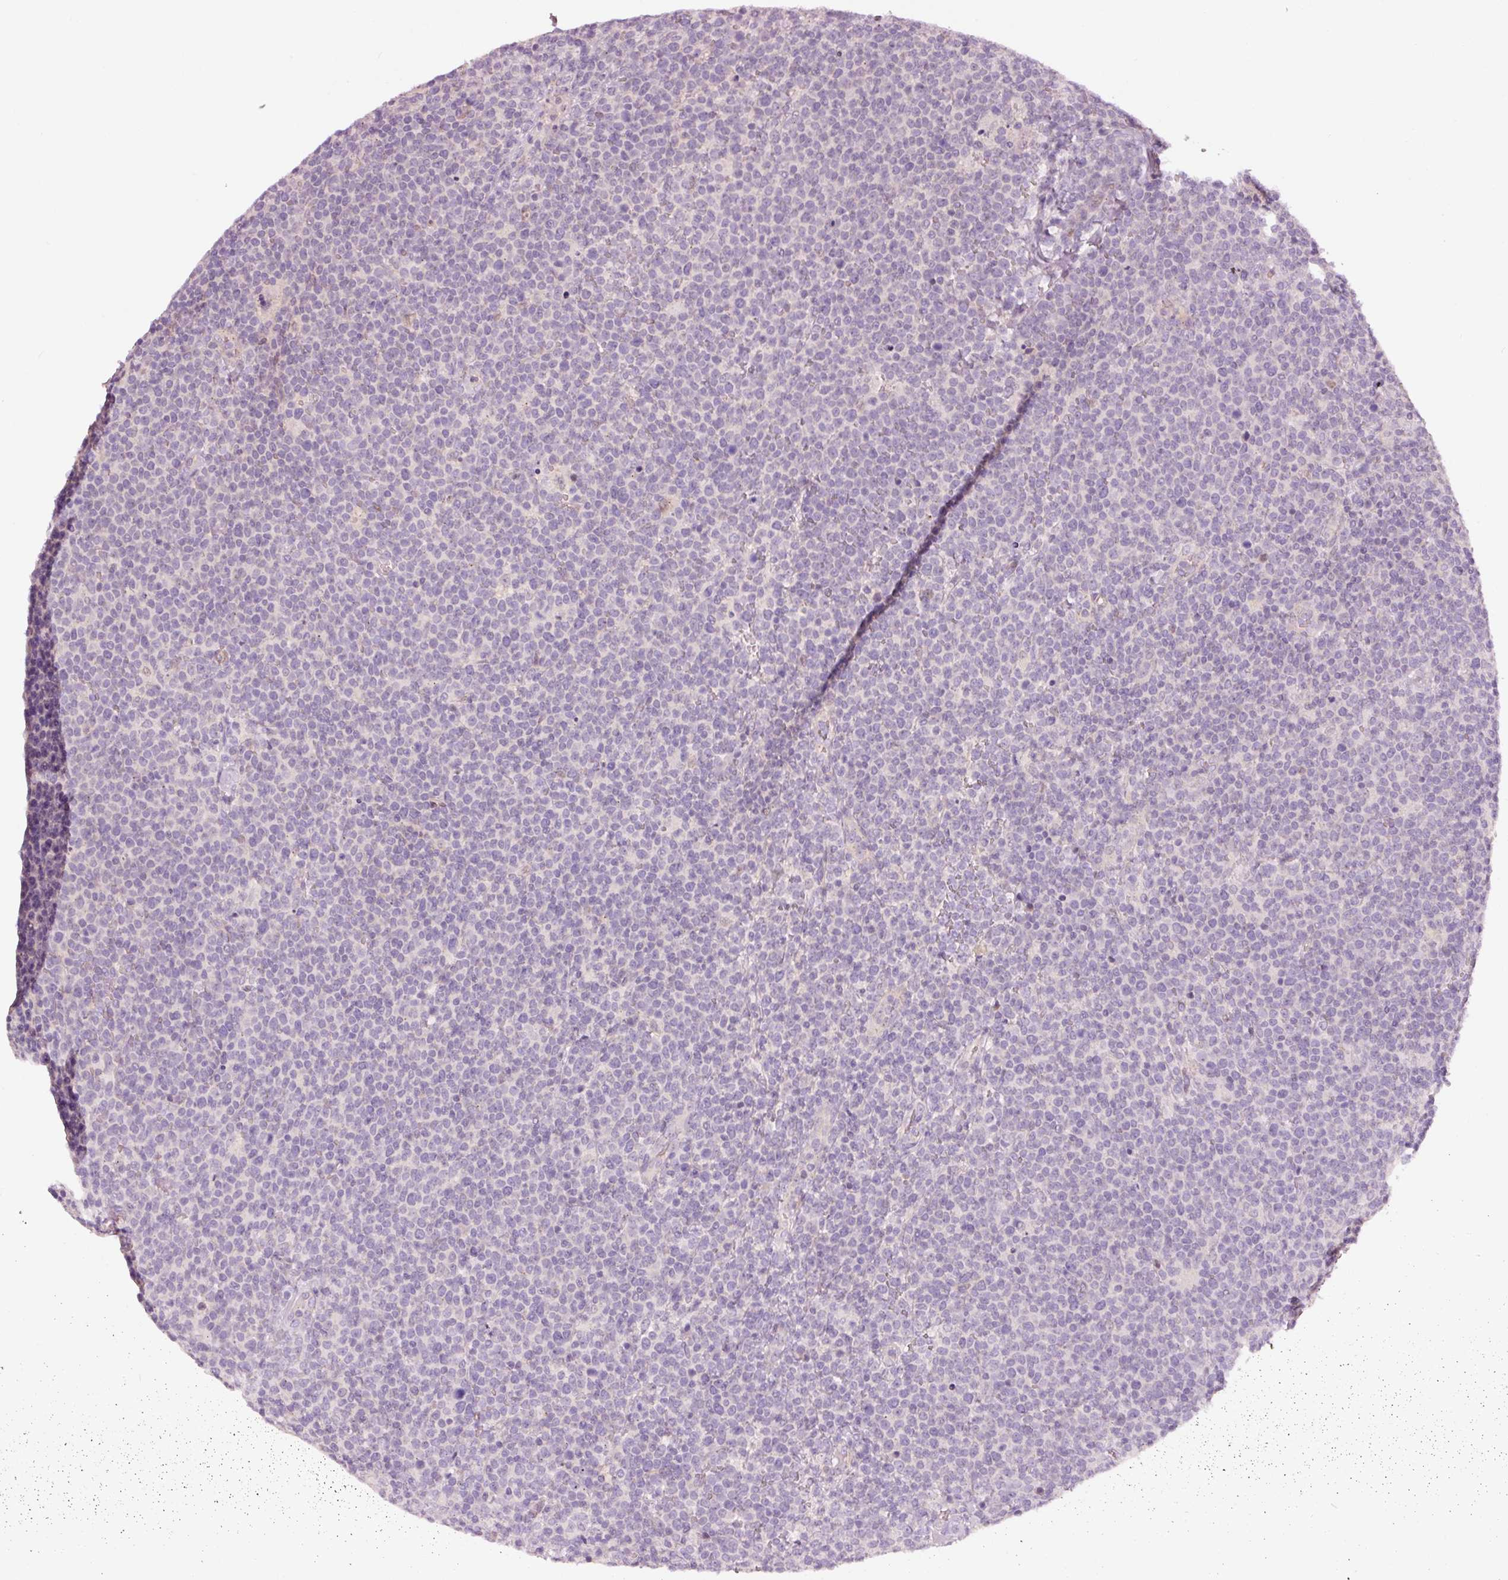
{"staining": {"intensity": "negative", "quantity": "none", "location": "none"}, "tissue": "lymphoma", "cell_type": "Tumor cells", "image_type": "cancer", "snomed": [{"axis": "morphology", "description": "Malignant lymphoma, non-Hodgkin's type, High grade"}, {"axis": "topography", "description": "Lymph node"}], "caption": "This is an IHC micrograph of human lymphoma. There is no positivity in tumor cells.", "gene": "DAPP1", "patient": {"sex": "male", "age": 61}}